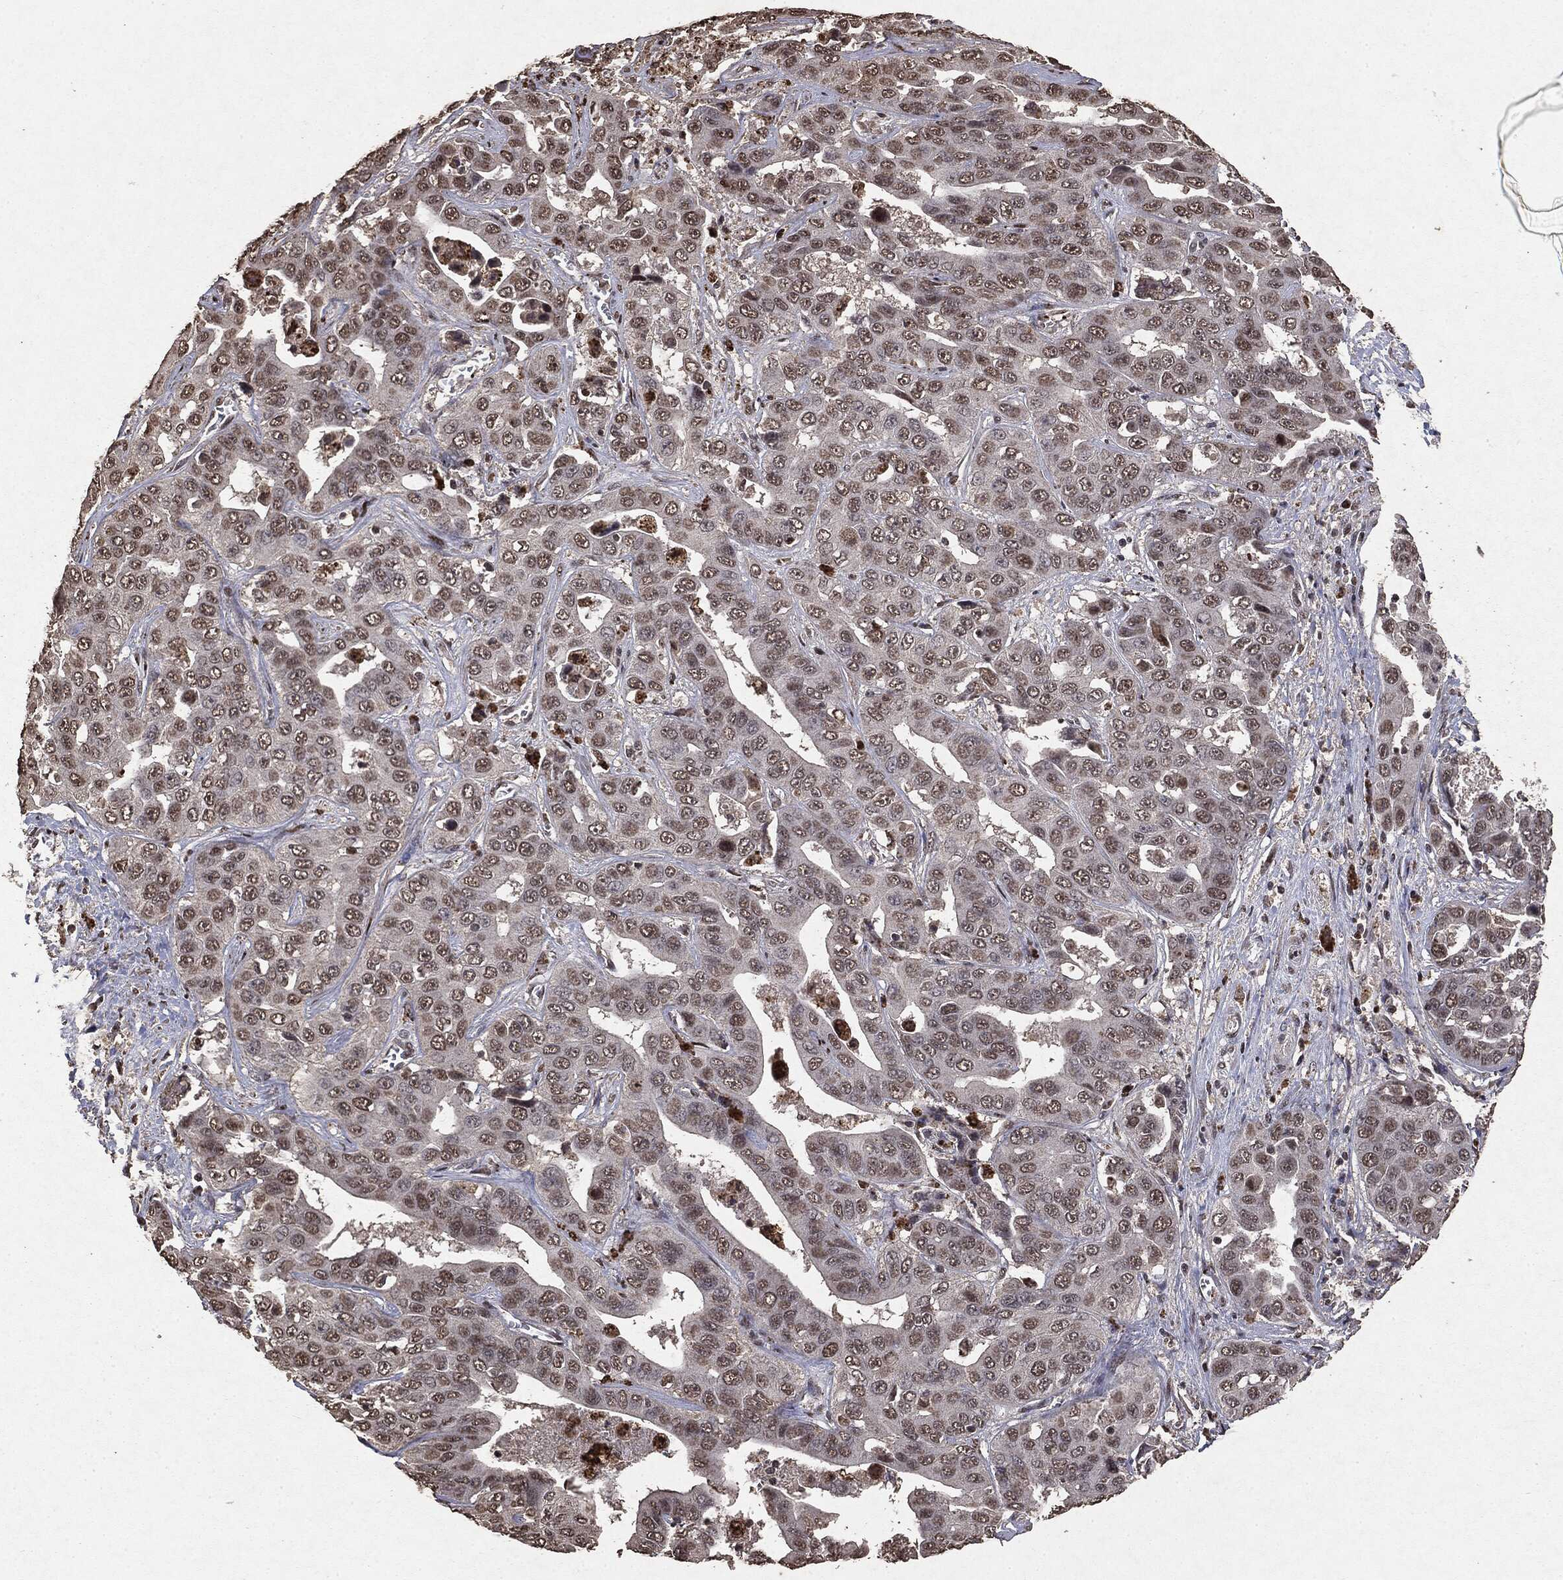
{"staining": {"intensity": "weak", "quantity": "25%-75%", "location": "nuclear"}, "tissue": "liver cancer", "cell_type": "Tumor cells", "image_type": "cancer", "snomed": [{"axis": "morphology", "description": "Cholangiocarcinoma"}, {"axis": "topography", "description": "Liver"}], "caption": "Protein expression analysis of human cholangiocarcinoma (liver) reveals weak nuclear staining in approximately 25%-75% of tumor cells. (DAB IHC, brown staining for protein, blue staining for nuclei).", "gene": "RAD18", "patient": {"sex": "female", "age": 52}}